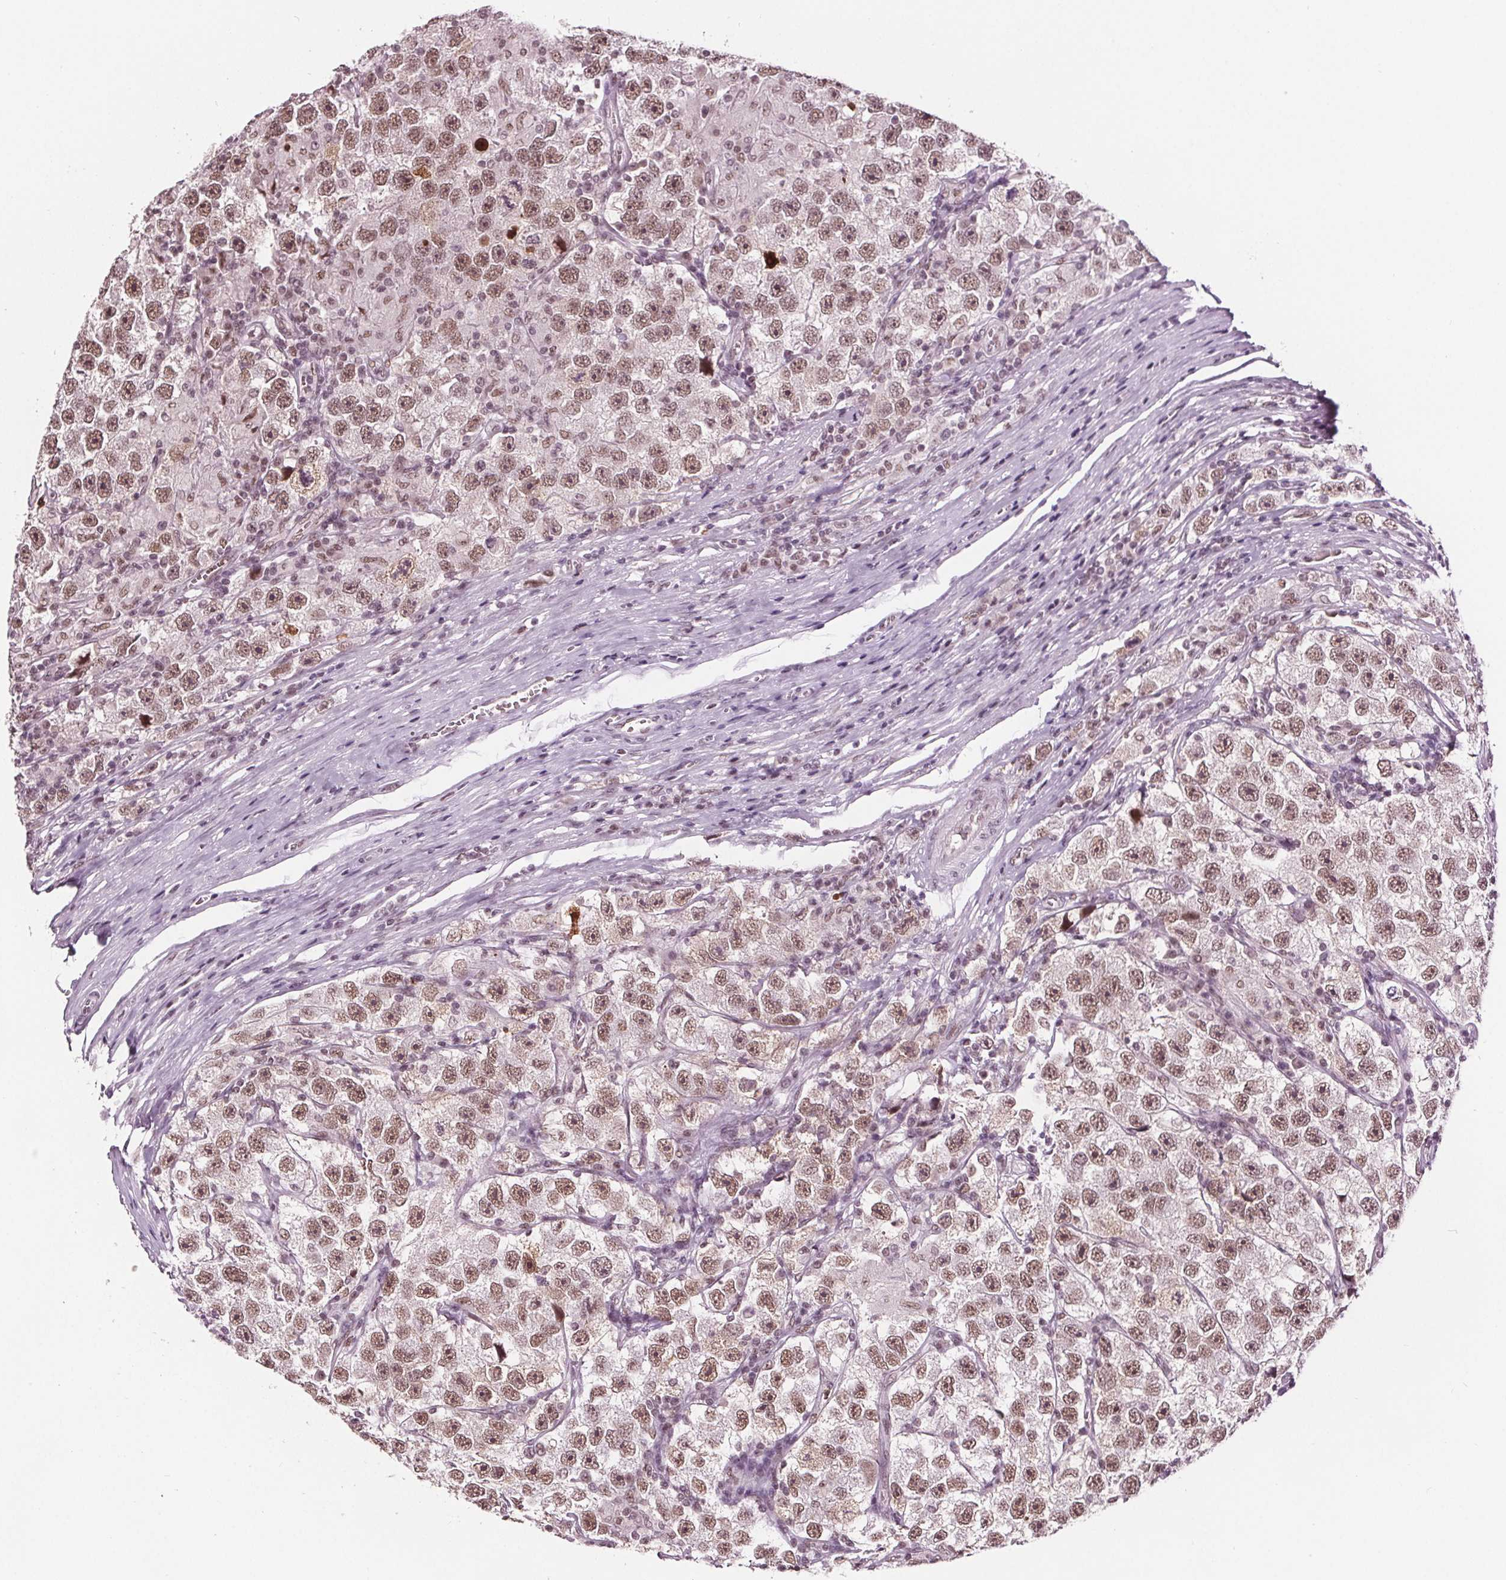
{"staining": {"intensity": "moderate", "quantity": ">75%", "location": "nuclear"}, "tissue": "testis cancer", "cell_type": "Tumor cells", "image_type": "cancer", "snomed": [{"axis": "morphology", "description": "Seminoma, NOS"}, {"axis": "topography", "description": "Testis"}], "caption": "Testis cancer (seminoma) was stained to show a protein in brown. There is medium levels of moderate nuclear staining in approximately >75% of tumor cells.", "gene": "IWS1", "patient": {"sex": "male", "age": 26}}